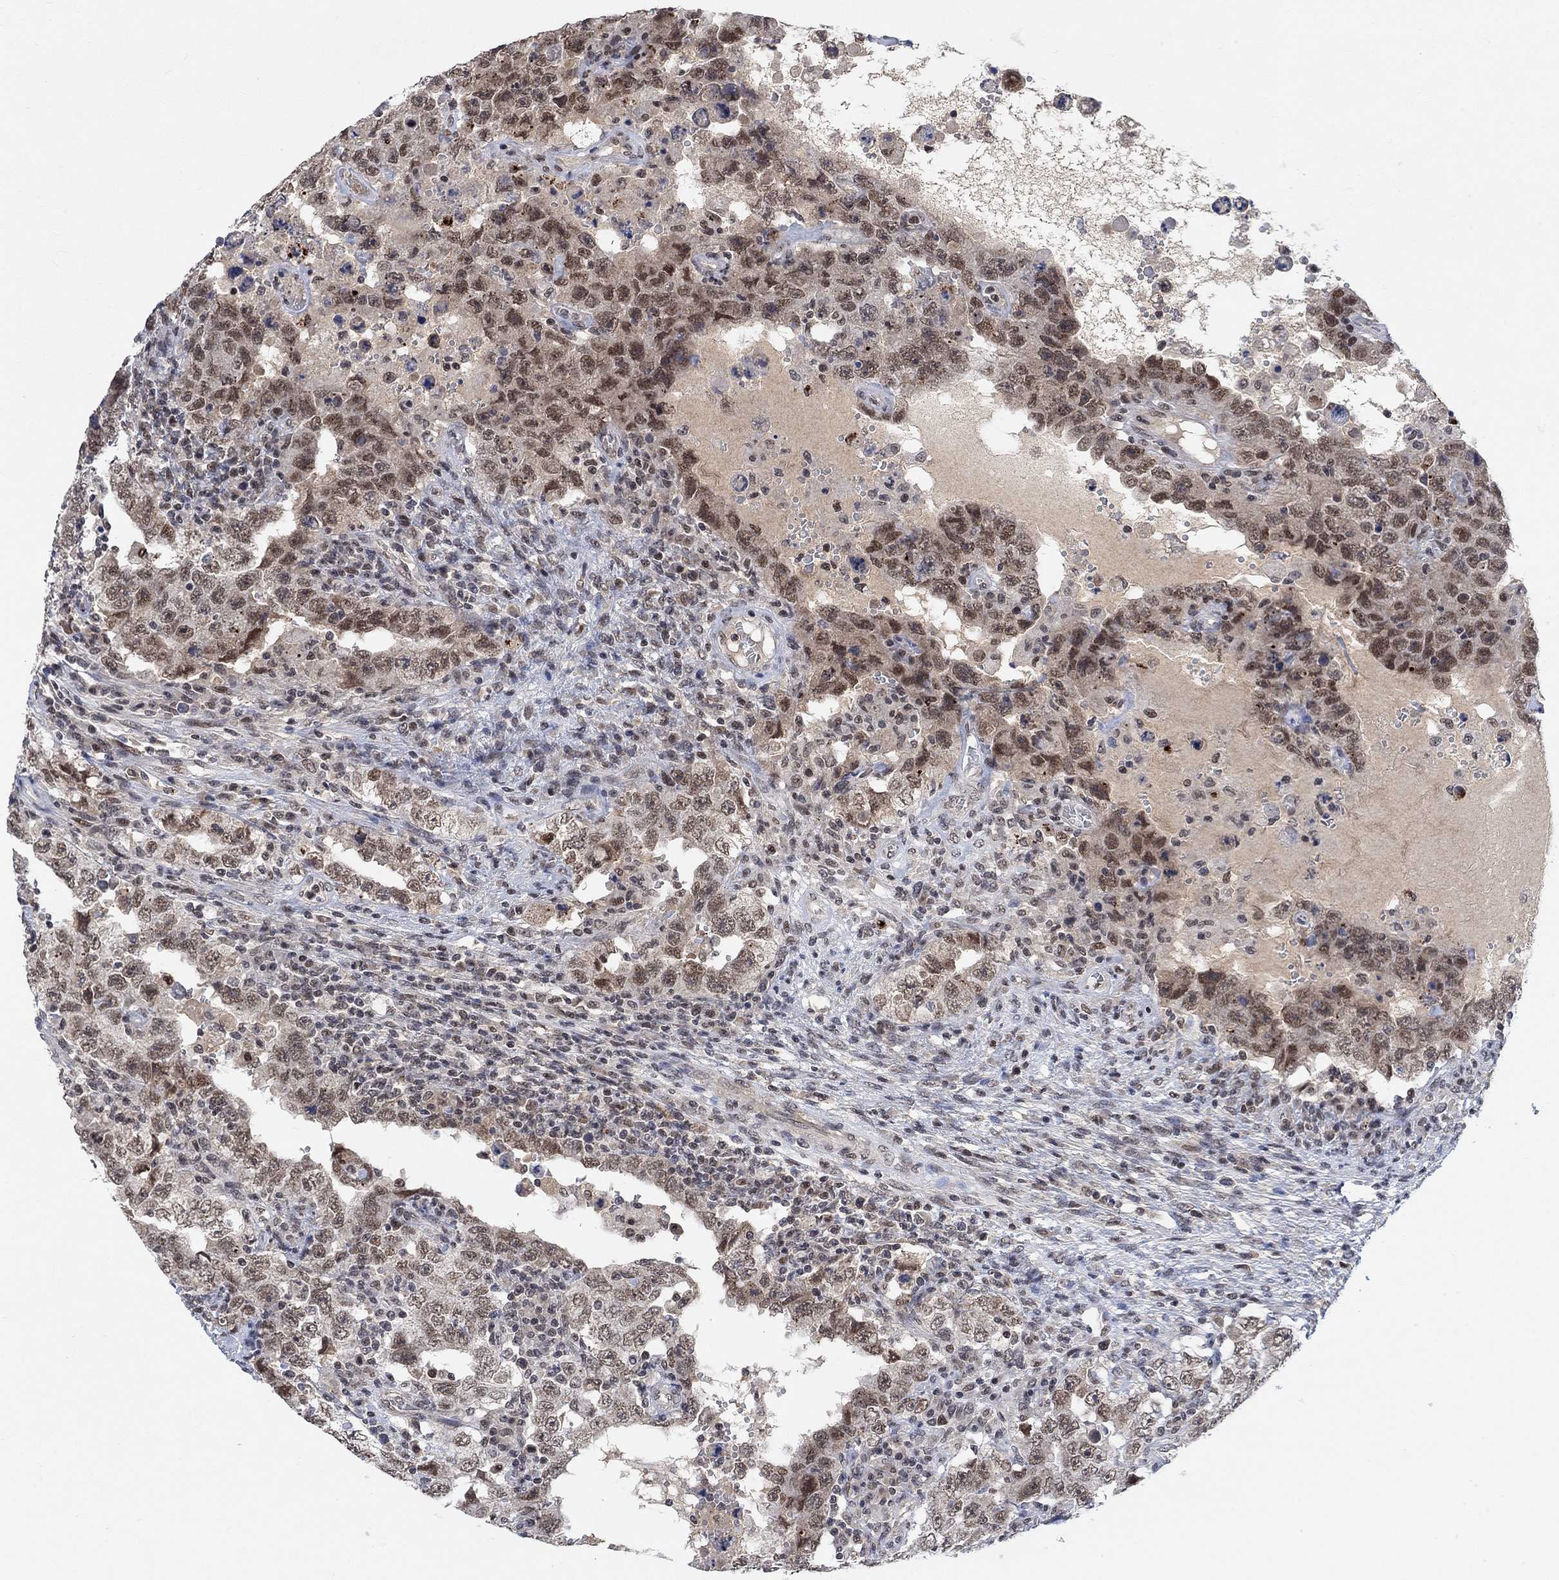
{"staining": {"intensity": "moderate", "quantity": "25%-75%", "location": "nuclear"}, "tissue": "testis cancer", "cell_type": "Tumor cells", "image_type": "cancer", "snomed": [{"axis": "morphology", "description": "Carcinoma, Embryonal, NOS"}, {"axis": "topography", "description": "Testis"}], "caption": "An immunohistochemistry (IHC) photomicrograph of neoplastic tissue is shown. Protein staining in brown shows moderate nuclear positivity in embryonal carcinoma (testis) within tumor cells. (Stains: DAB (3,3'-diaminobenzidine) in brown, nuclei in blue, Microscopy: brightfield microscopy at high magnification).", "gene": "THAP8", "patient": {"sex": "male", "age": 26}}